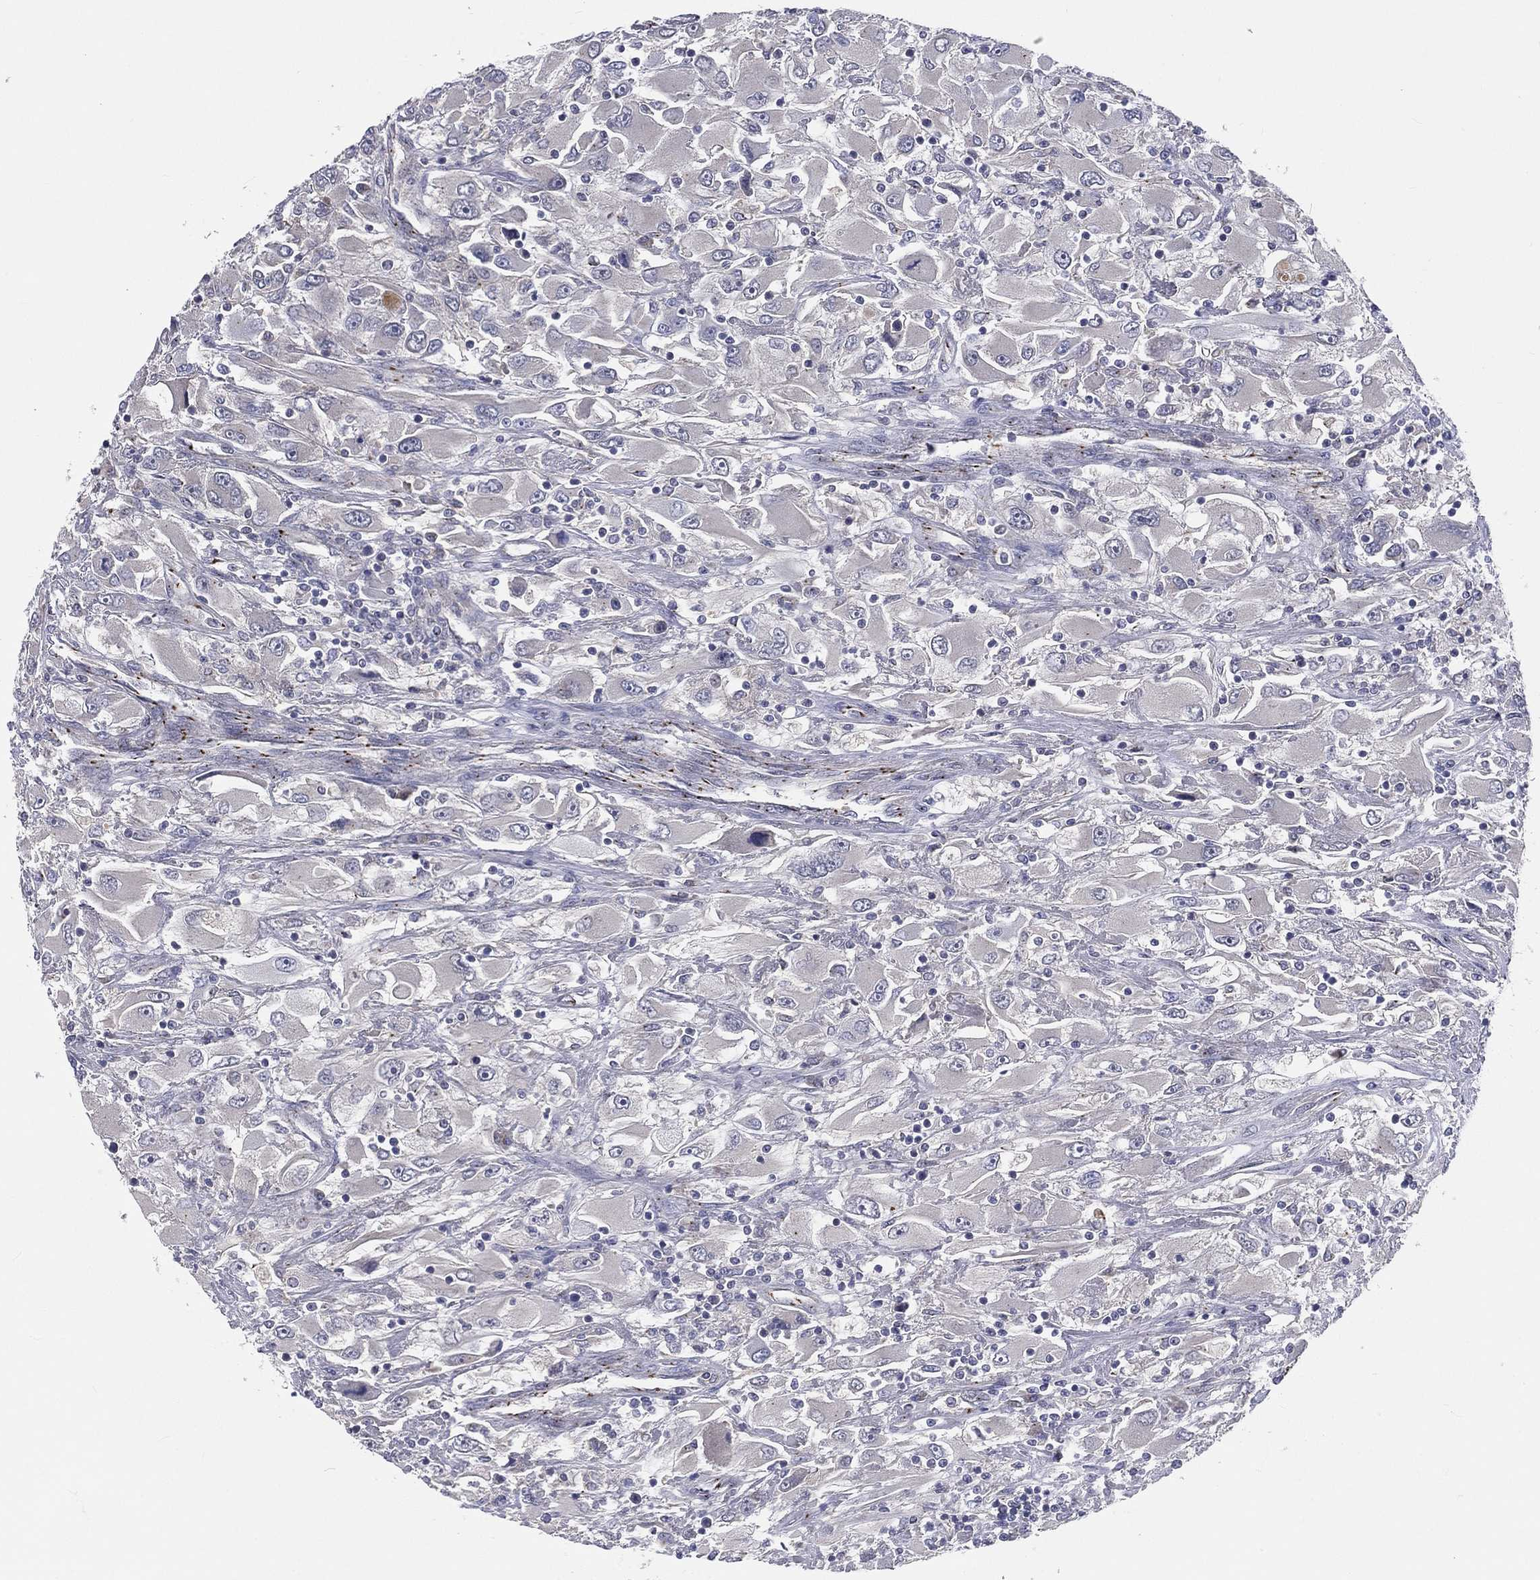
{"staining": {"intensity": "negative", "quantity": "none", "location": "none"}, "tissue": "renal cancer", "cell_type": "Tumor cells", "image_type": "cancer", "snomed": [{"axis": "morphology", "description": "Adenocarcinoma, NOS"}, {"axis": "topography", "description": "Kidney"}], "caption": "High power microscopy micrograph of an IHC histopathology image of renal adenocarcinoma, revealing no significant positivity in tumor cells.", "gene": "CROCC", "patient": {"sex": "female", "age": 52}}